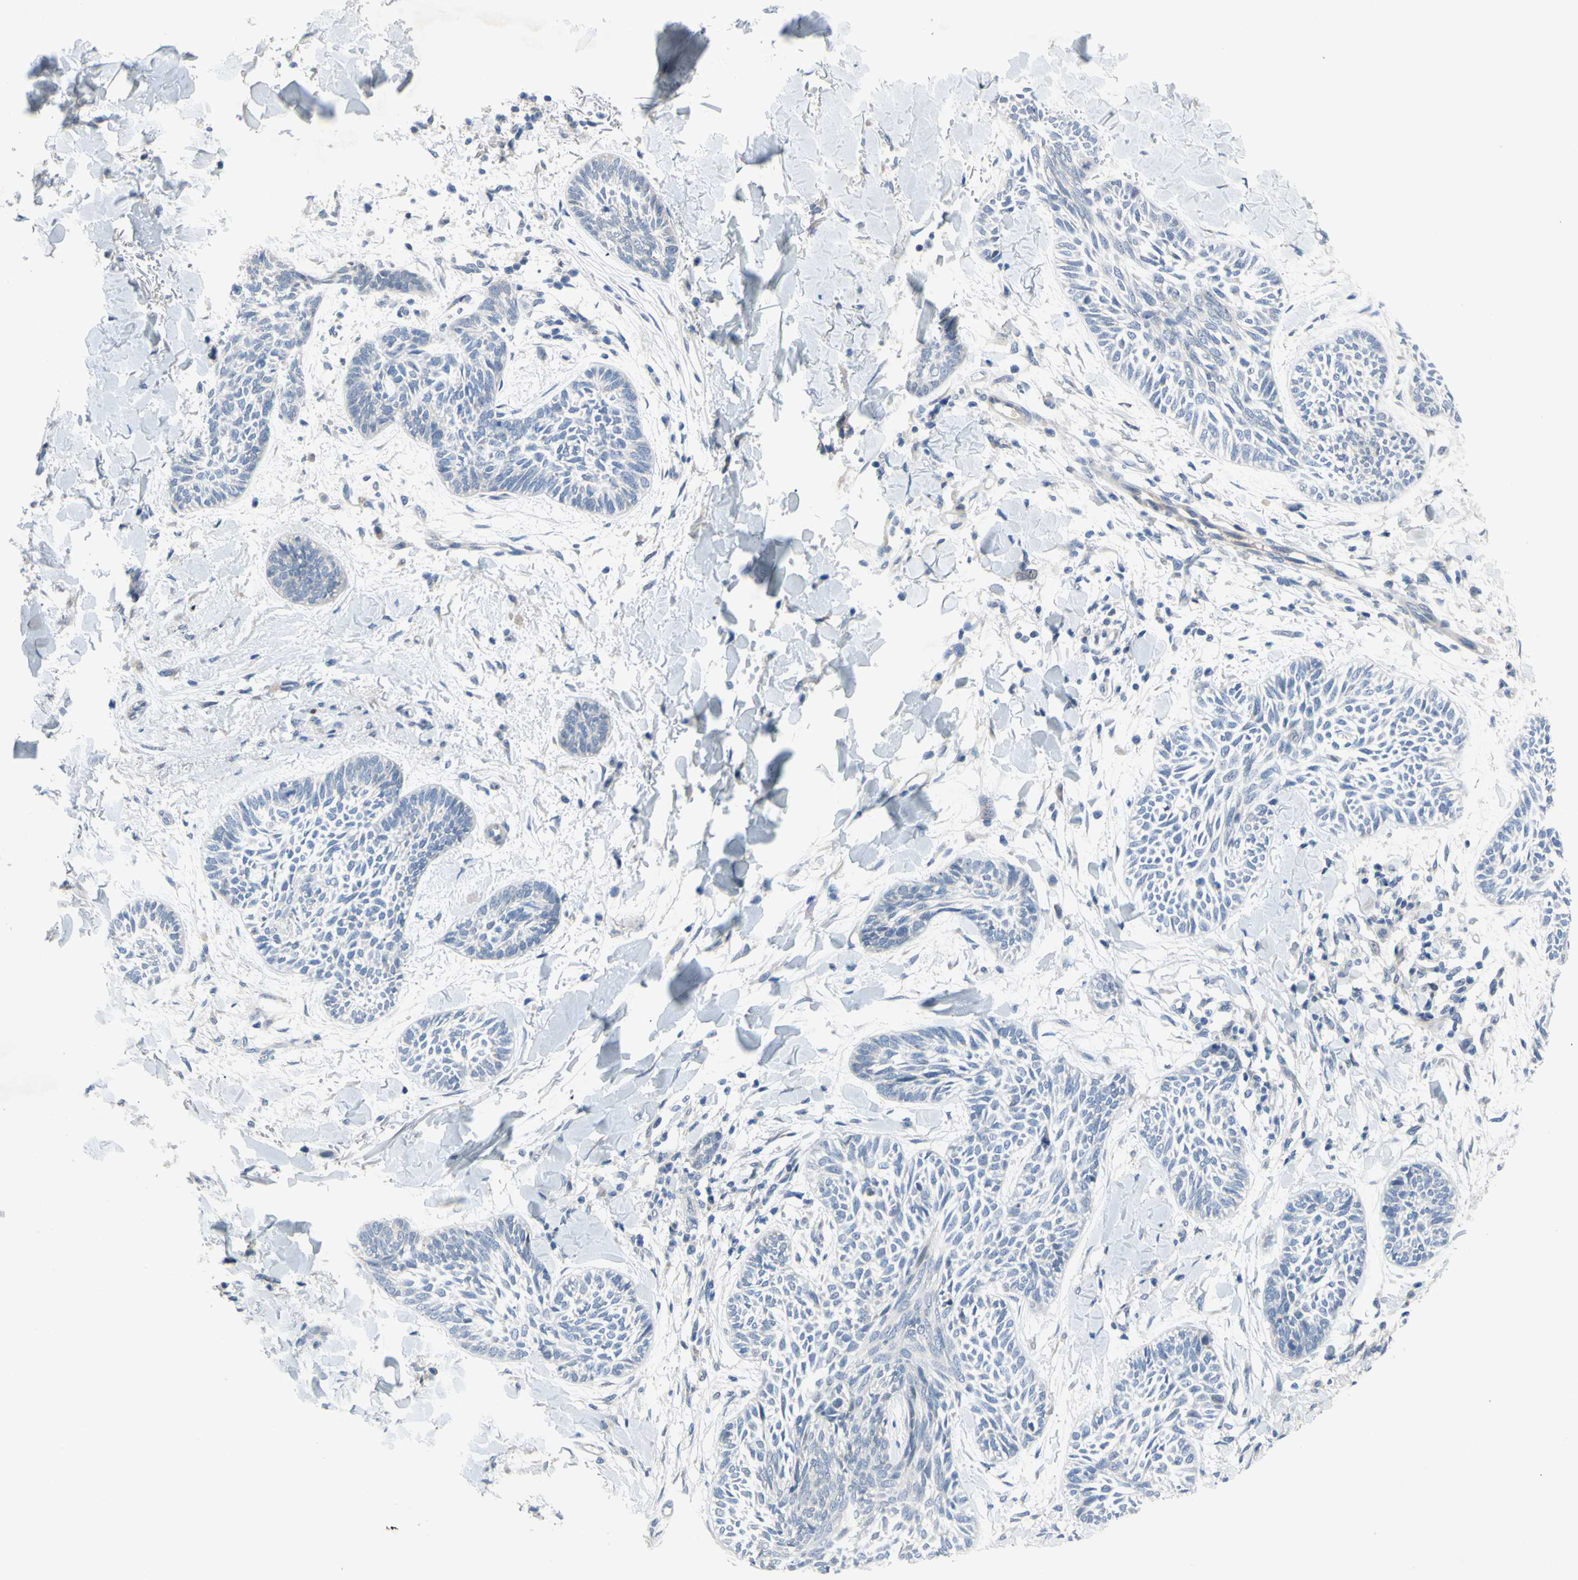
{"staining": {"intensity": "negative", "quantity": "none", "location": "none"}, "tissue": "skin cancer", "cell_type": "Tumor cells", "image_type": "cancer", "snomed": [{"axis": "morphology", "description": "Papilloma, NOS"}, {"axis": "morphology", "description": "Basal cell carcinoma"}, {"axis": "topography", "description": "Skin"}], "caption": "Human skin cancer stained for a protein using IHC reveals no expression in tumor cells.", "gene": "GRAMD2B", "patient": {"sex": "male", "age": 87}}